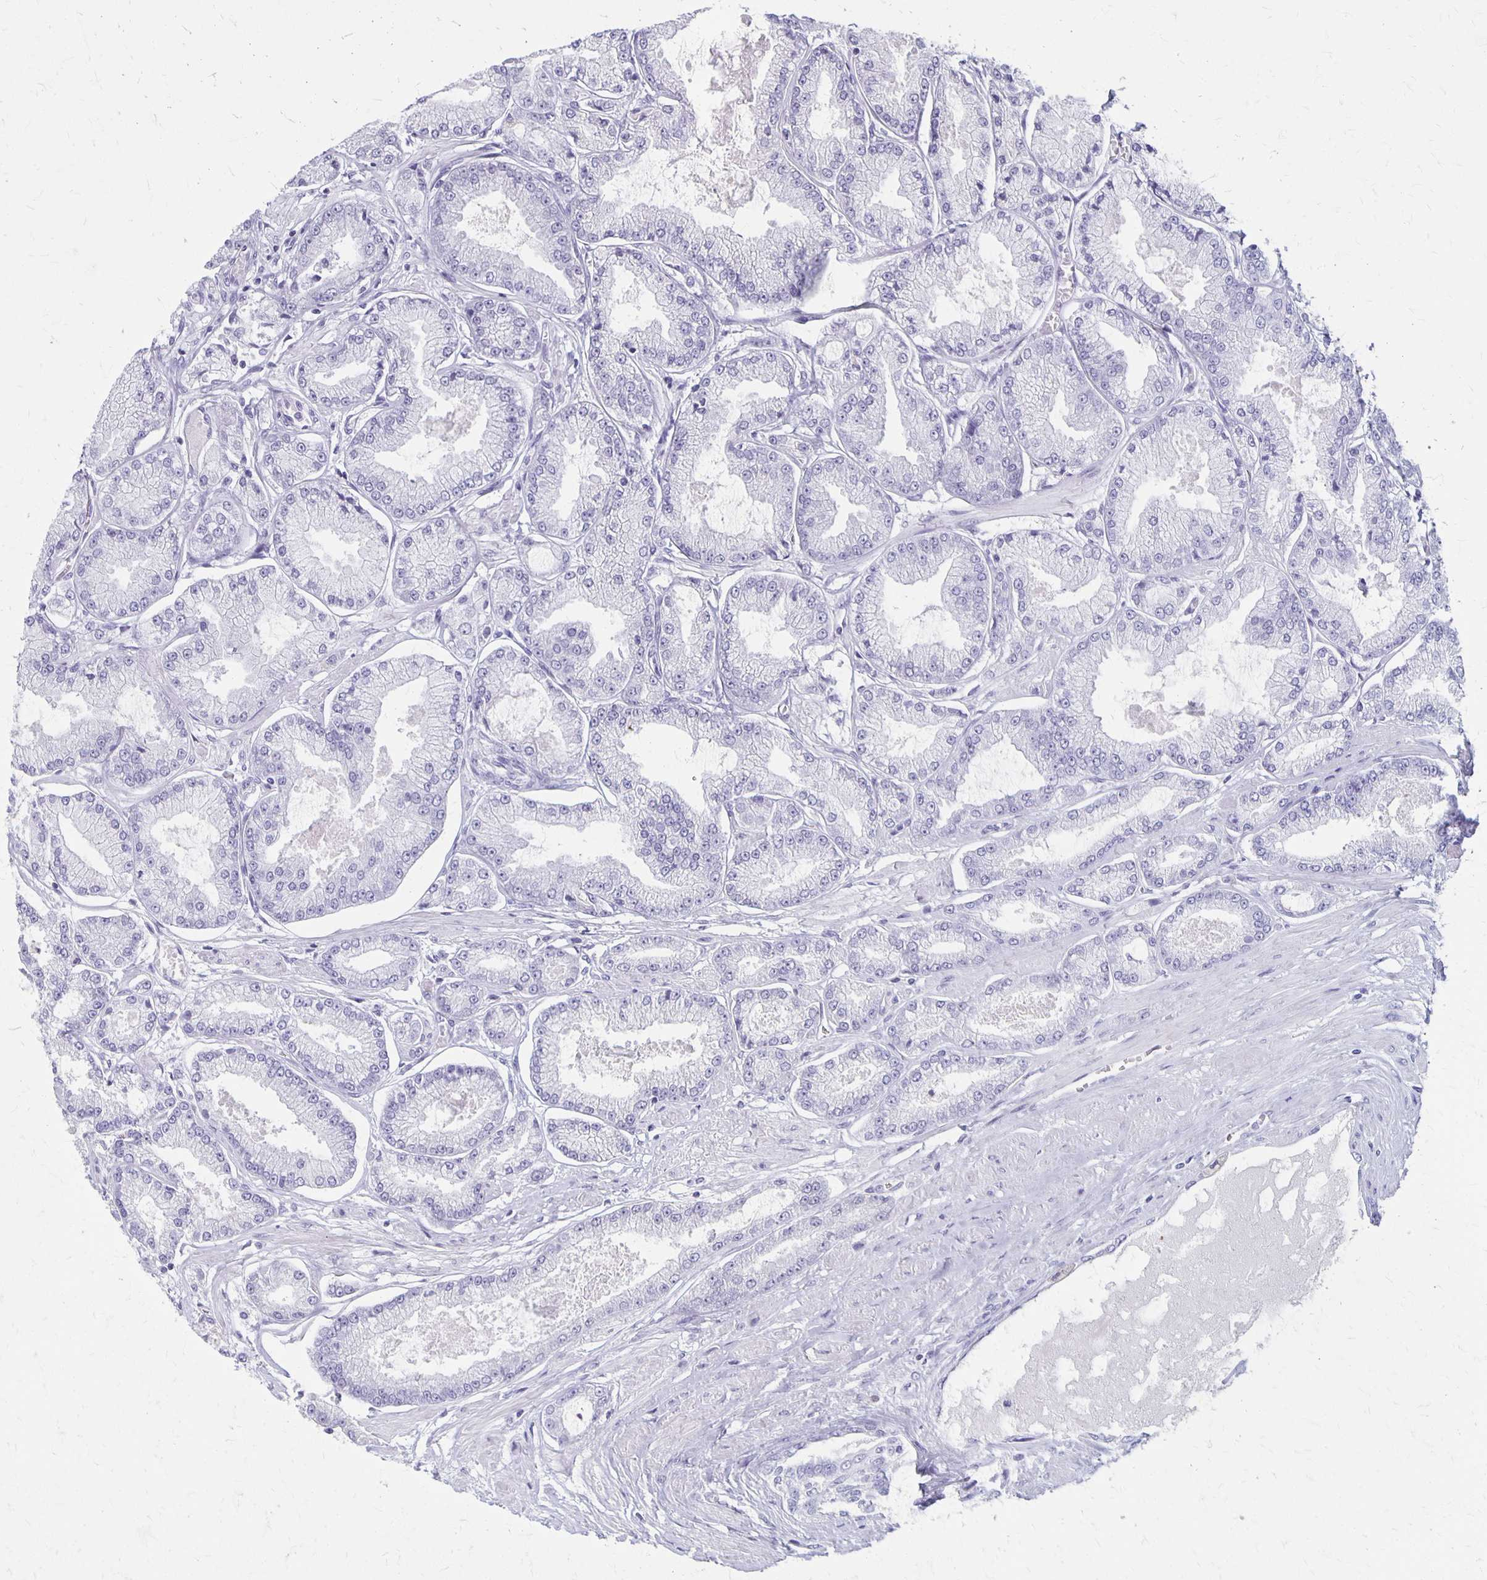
{"staining": {"intensity": "negative", "quantity": "none", "location": "none"}, "tissue": "prostate cancer", "cell_type": "Tumor cells", "image_type": "cancer", "snomed": [{"axis": "morphology", "description": "Adenocarcinoma, Low grade"}, {"axis": "topography", "description": "Prostate"}], "caption": "IHC image of prostate low-grade adenocarcinoma stained for a protein (brown), which demonstrates no positivity in tumor cells. (Brightfield microscopy of DAB IHC at high magnification).", "gene": "MAGEC2", "patient": {"sex": "male", "age": 55}}